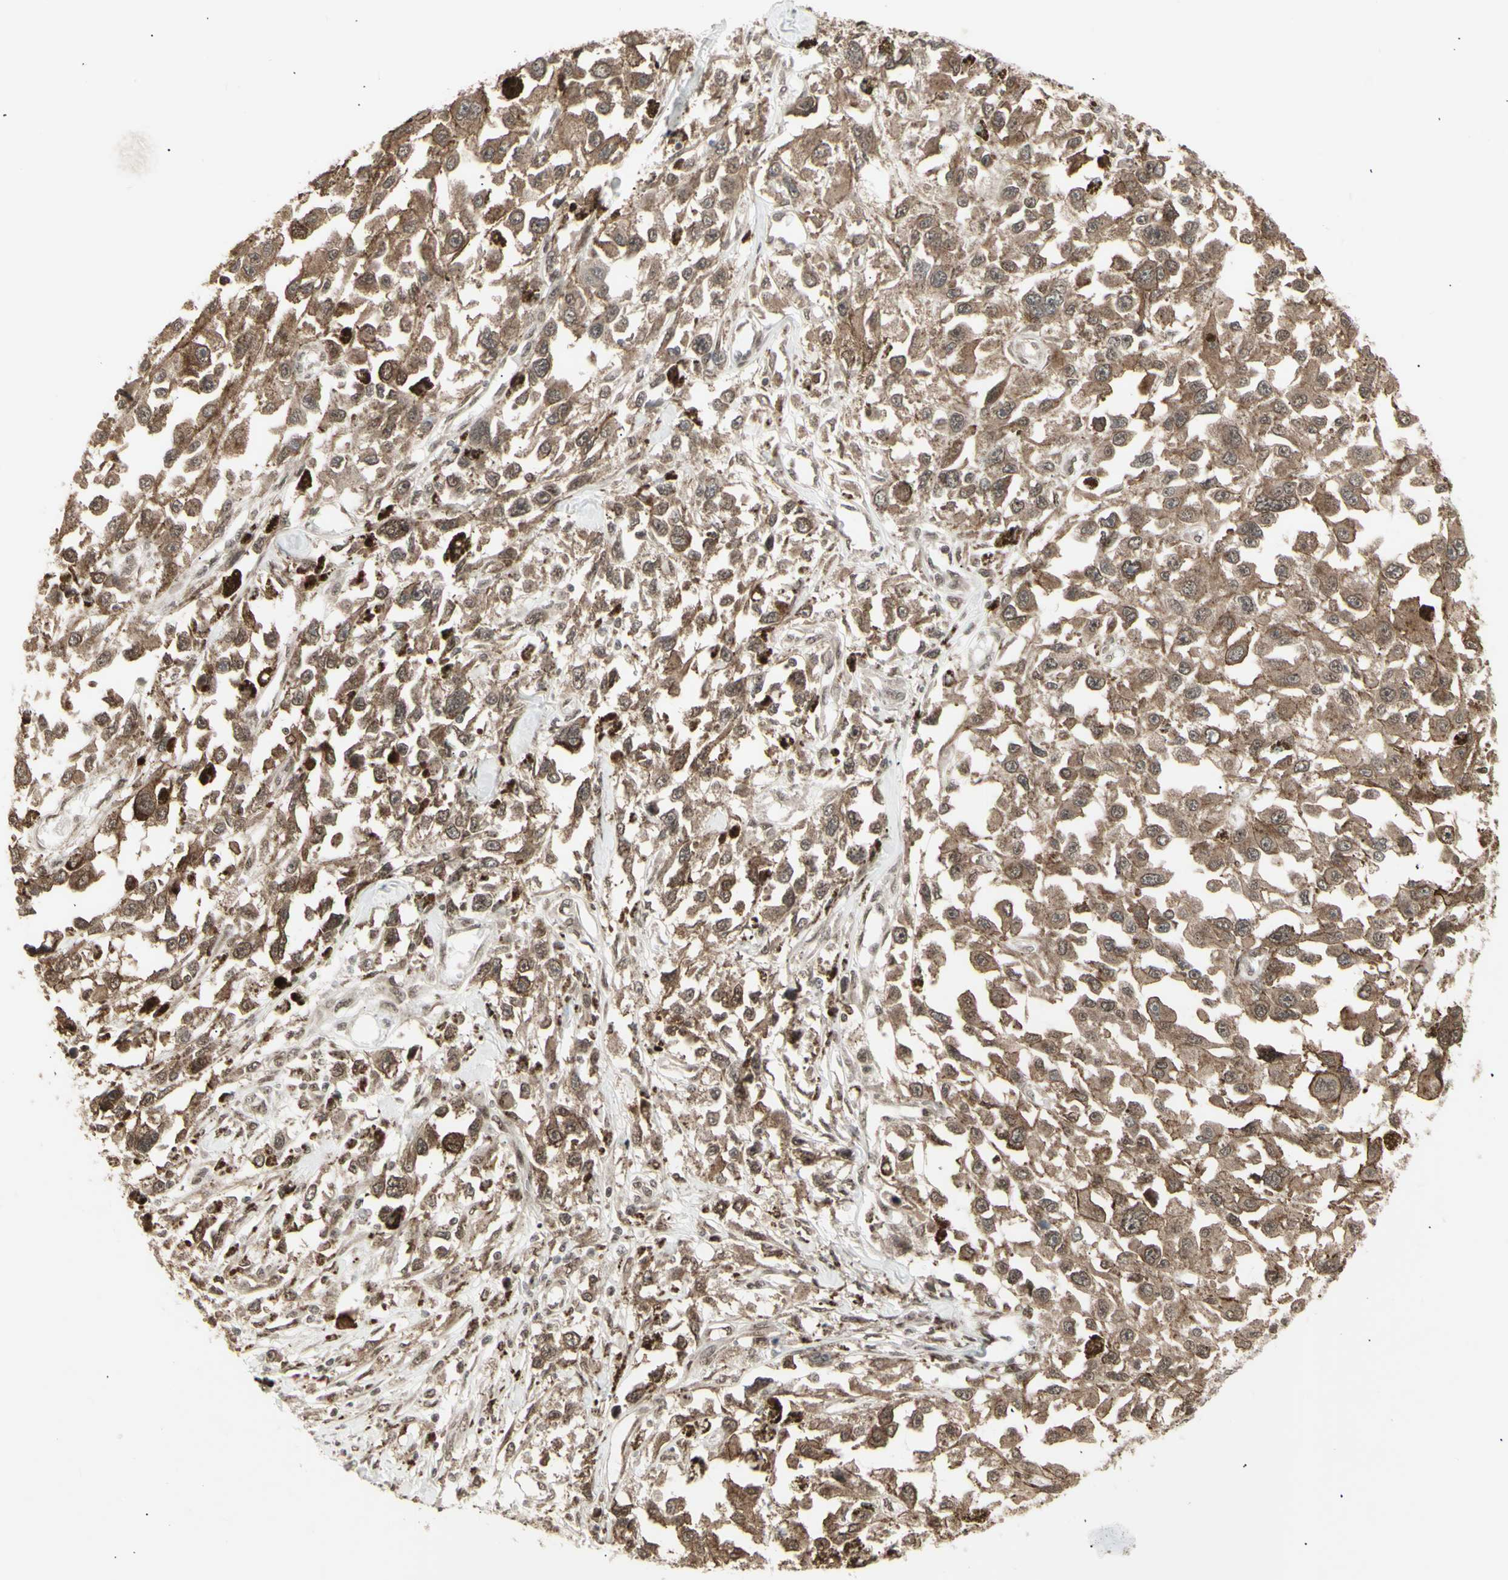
{"staining": {"intensity": "moderate", "quantity": ">75%", "location": "cytoplasmic/membranous"}, "tissue": "melanoma", "cell_type": "Tumor cells", "image_type": "cancer", "snomed": [{"axis": "morphology", "description": "Malignant melanoma, Metastatic site"}, {"axis": "topography", "description": "Lymph node"}], "caption": "Melanoma stained for a protein demonstrates moderate cytoplasmic/membranous positivity in tumor cells.", "gene": "CBX1", "patient": {"sex": "male", "age": 59}}